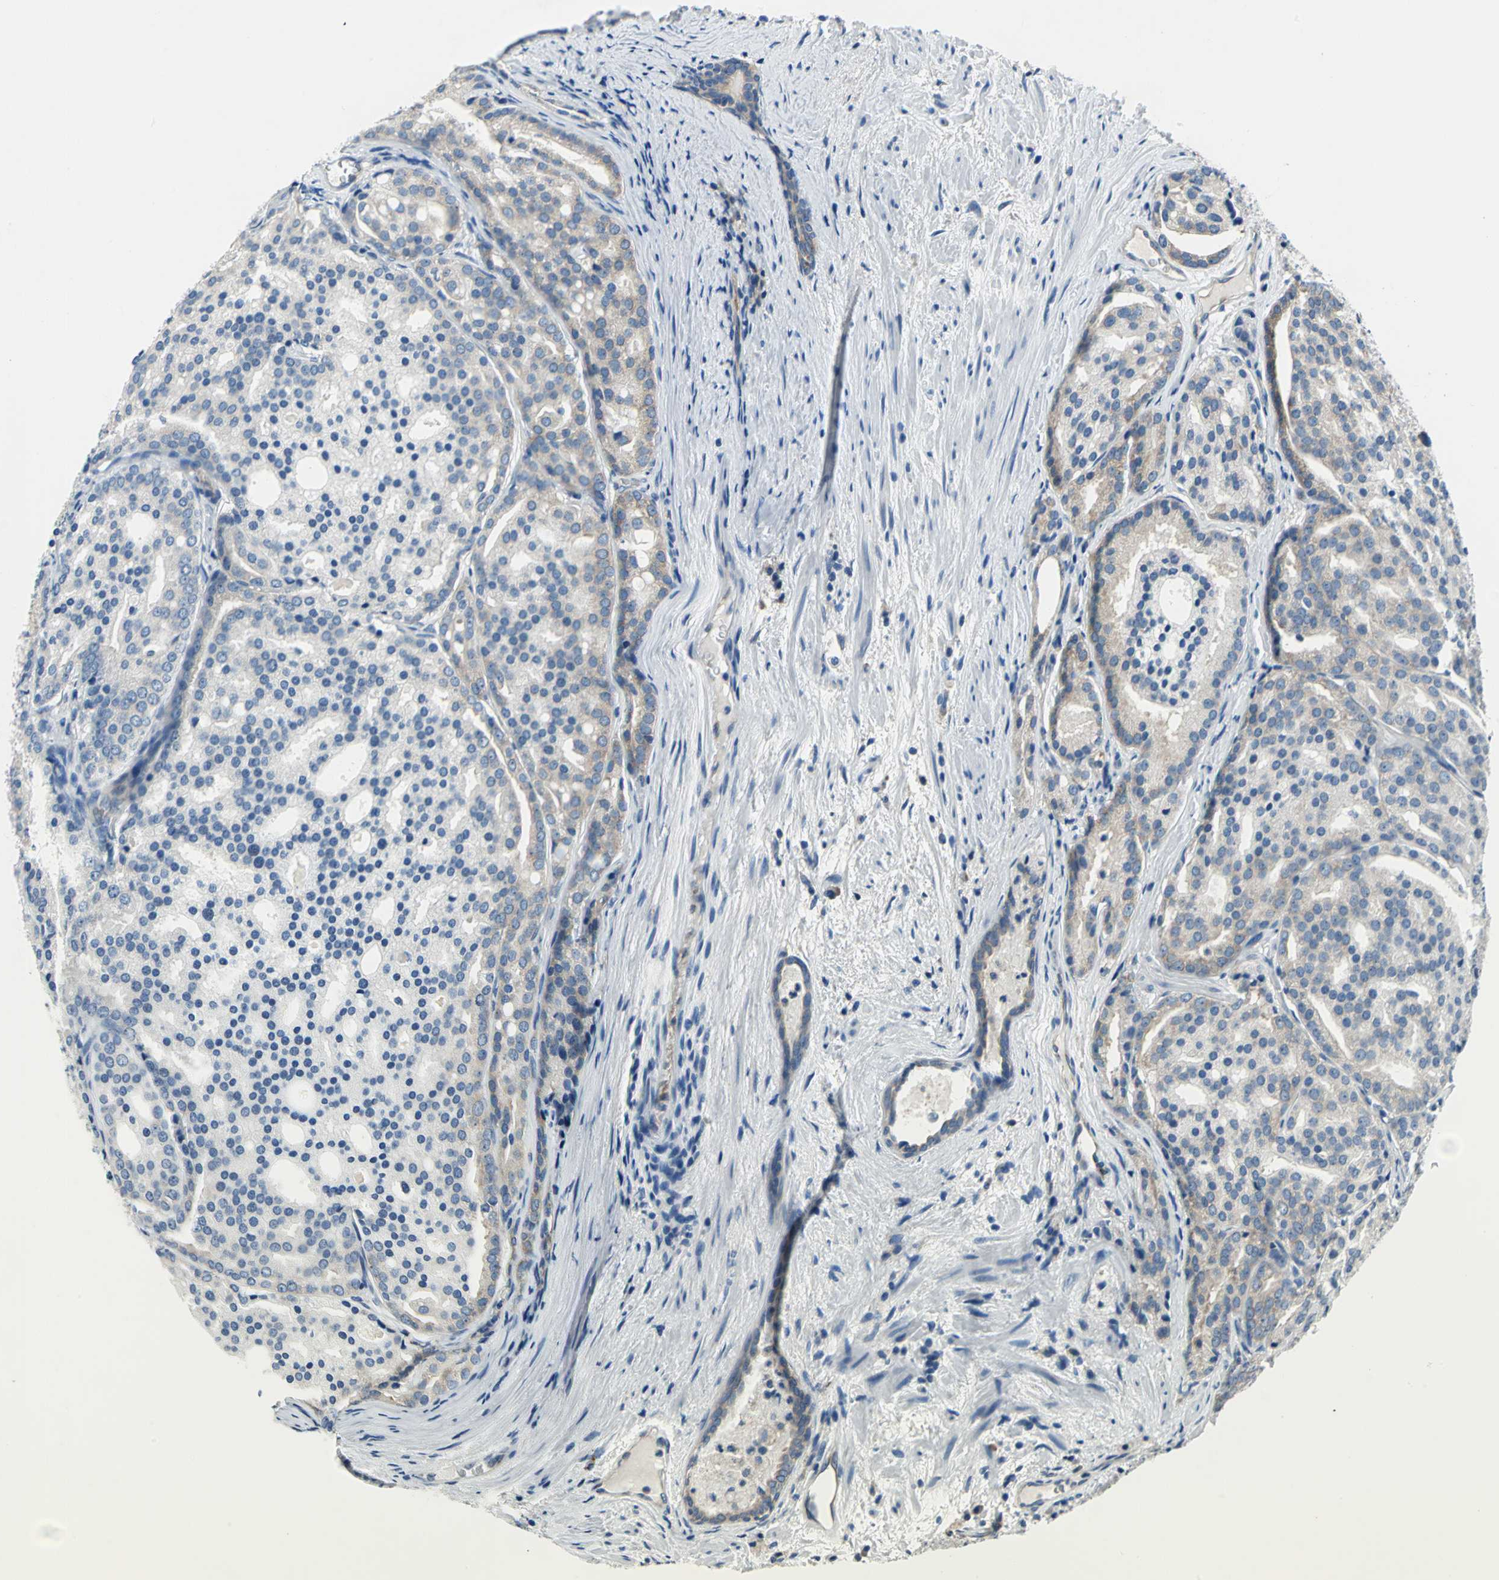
{"staining": {"intensity": "weak", "quantity": "25%-75%", "location": "cytoplasmic/membranous"}, "tissue": "prostate cancer", "cell_type": "Tumor cells", "image_type": "cancer", "snomed": [{"axis": "morphology", "description": "Adenocarcinoma, High grade"}, {"axis": "topography", "description": "Prostate"}], "caption": "High-power microscopy captured an immunohistochemistry (IHC) micrograph of prostate cancer, revealing weak cytoplasmic/membranous staining in about 25%-75% of tumor cells.", "gene": "TRIM25", "patient": {"sex": "male", "age": 64}}